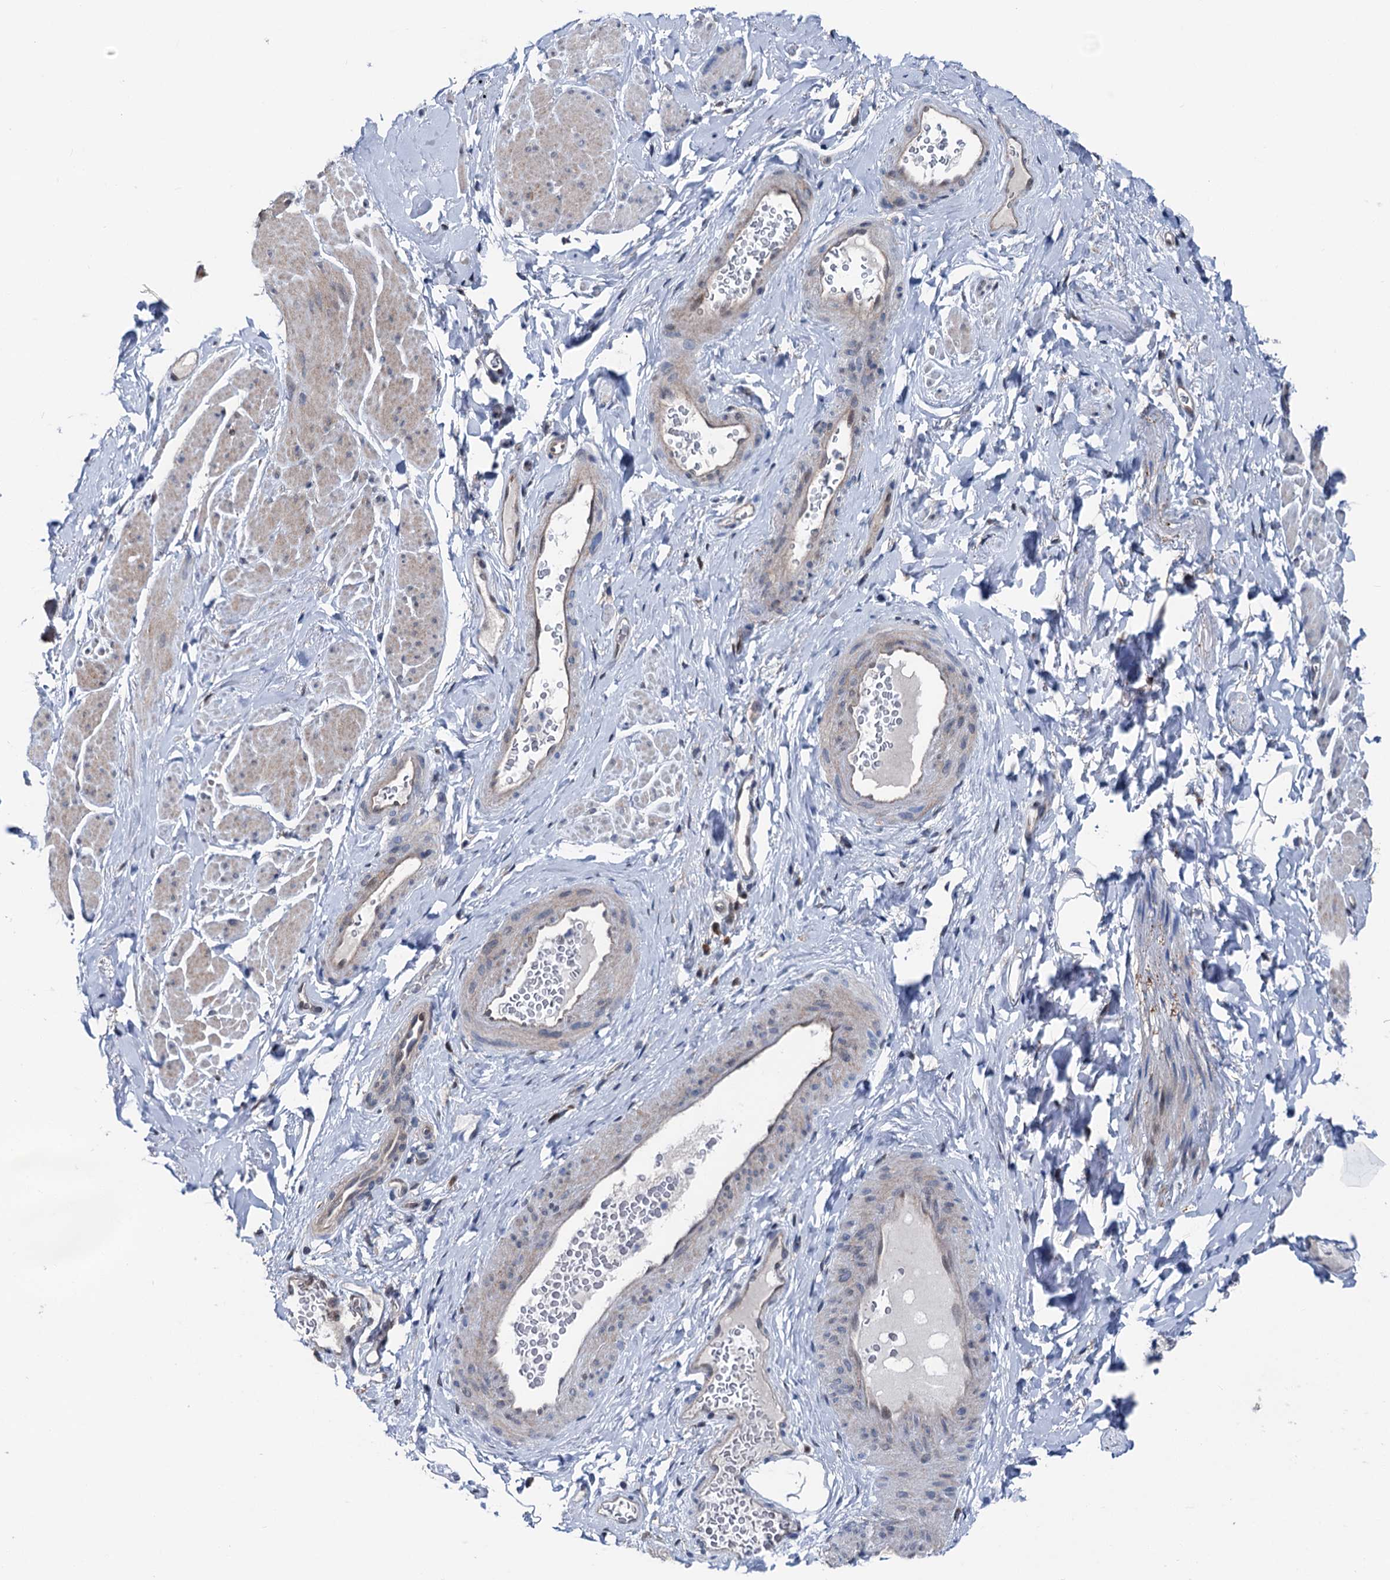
{"staining": {"intensity": "weak", "quantity": "<25%", "location": "cytoplasmic/membranous"}, "tissue": "smooth muscle", "cell_type": "Smooth muscle cells", "image_type": "normal", "snomed": [{"axis": "morphology", "description": "Normal tissue, NOS"}, {"axis": "topography", "description": "Smooth muscle"}, {"axis": "topography", "description": "Peripheral nerve tissue"}], "caption": "Immunohistochemical staining of benign human smooth muscle reveals no significant positivity in smooth muscle cells.", "gene": "GLO1", "patient": {"sex": "male", "age": 69}}